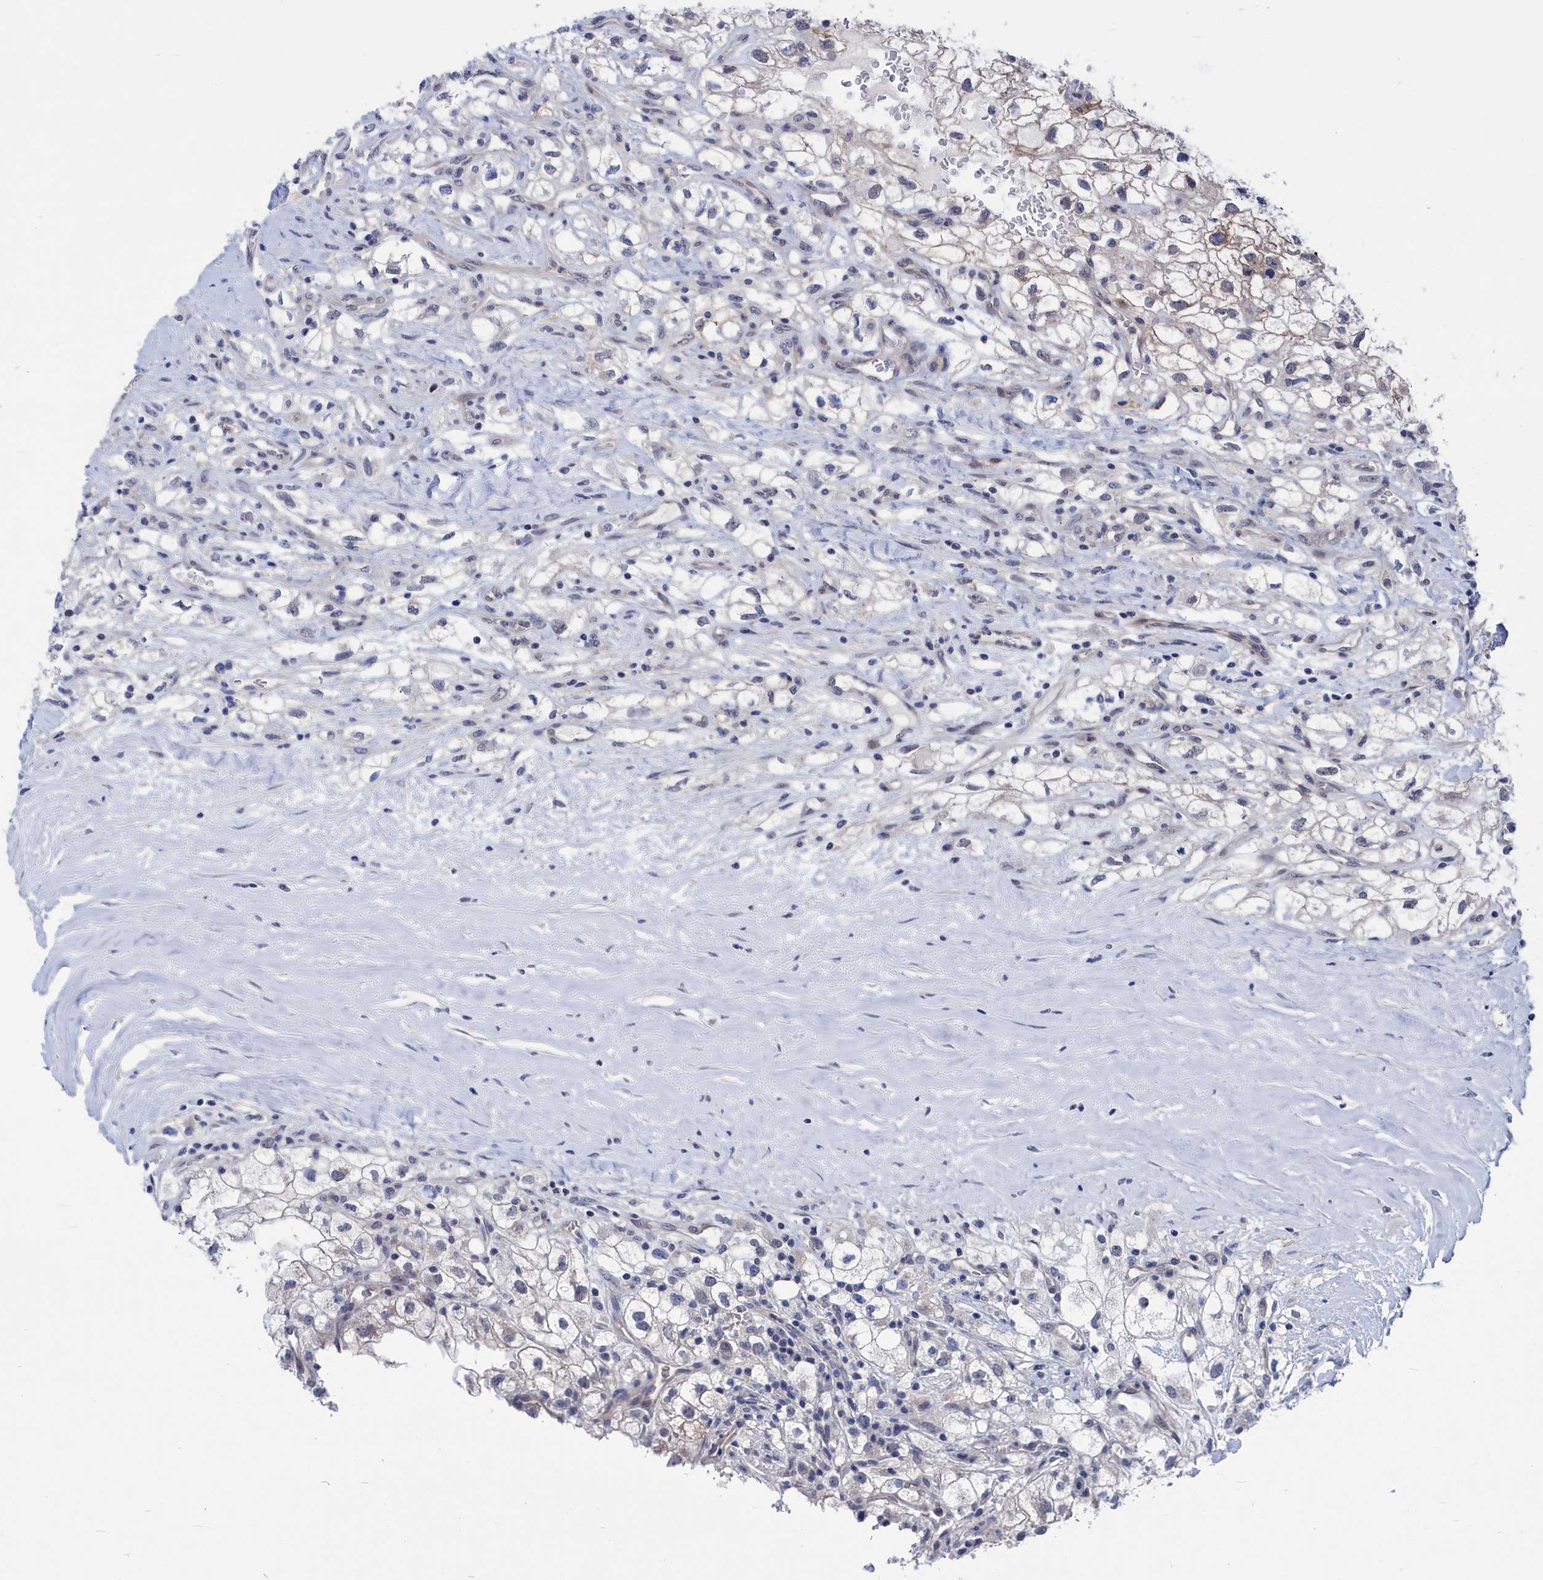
{"staining": {"intensity": "negative", "quantity": "none", "location": "none"}, "tissue": "renal cancer", "cell_type": "Tumor cells", "image_type": "cancer", "snomed": [{"axis": "morphology", "description": "Adenocarcinoma, NOS"}, {"axis": "topography", "description": "Kidney"}], "caption": "Immunohistochemistry micrograph of neoplastic tissue: renal cancer stained with DAB reveals no significant protein staining in tumor cells.", "gene": "MARCHF3", "patient": {"sex": "male", "age": 59}}